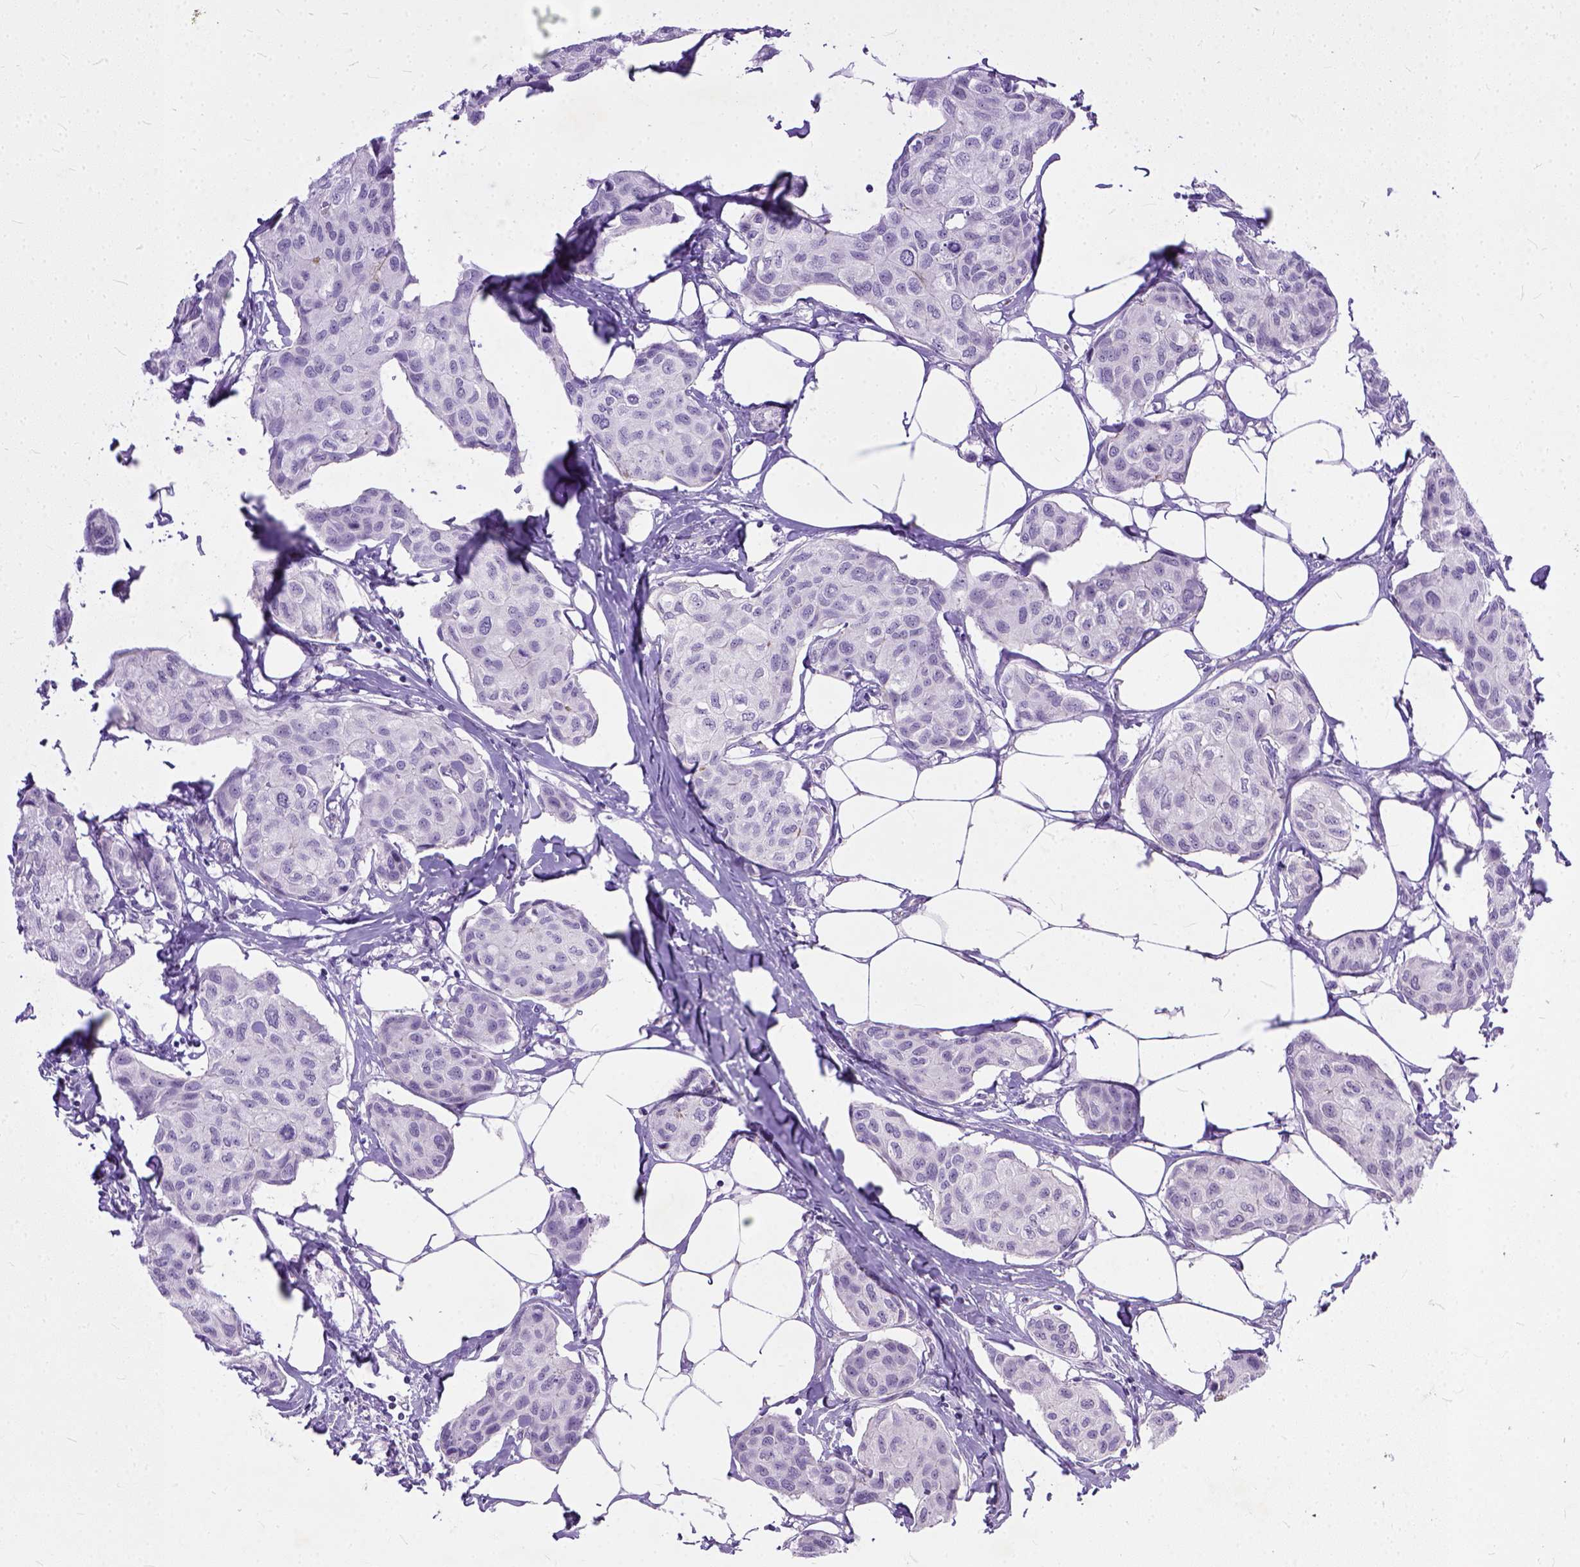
{"staining": {"intensity": "negative", "quantity": "none", "location": "none"}, "tissue": "breast cancer", "cell_type": "Tumor cells", "image_type": "cancer", "snomed": [{"axis": "morphology", "description": "Duct carcinoma"}, {"axis": "topography", "description": "Breast"}], "caption": "DAB immunohistochemical staining of breast infiltrating ductal carcinoma displays no significant positivity in tumor cells.", "gene": "ADGRF1", "patient": {"sex": "female", "age": 80}}